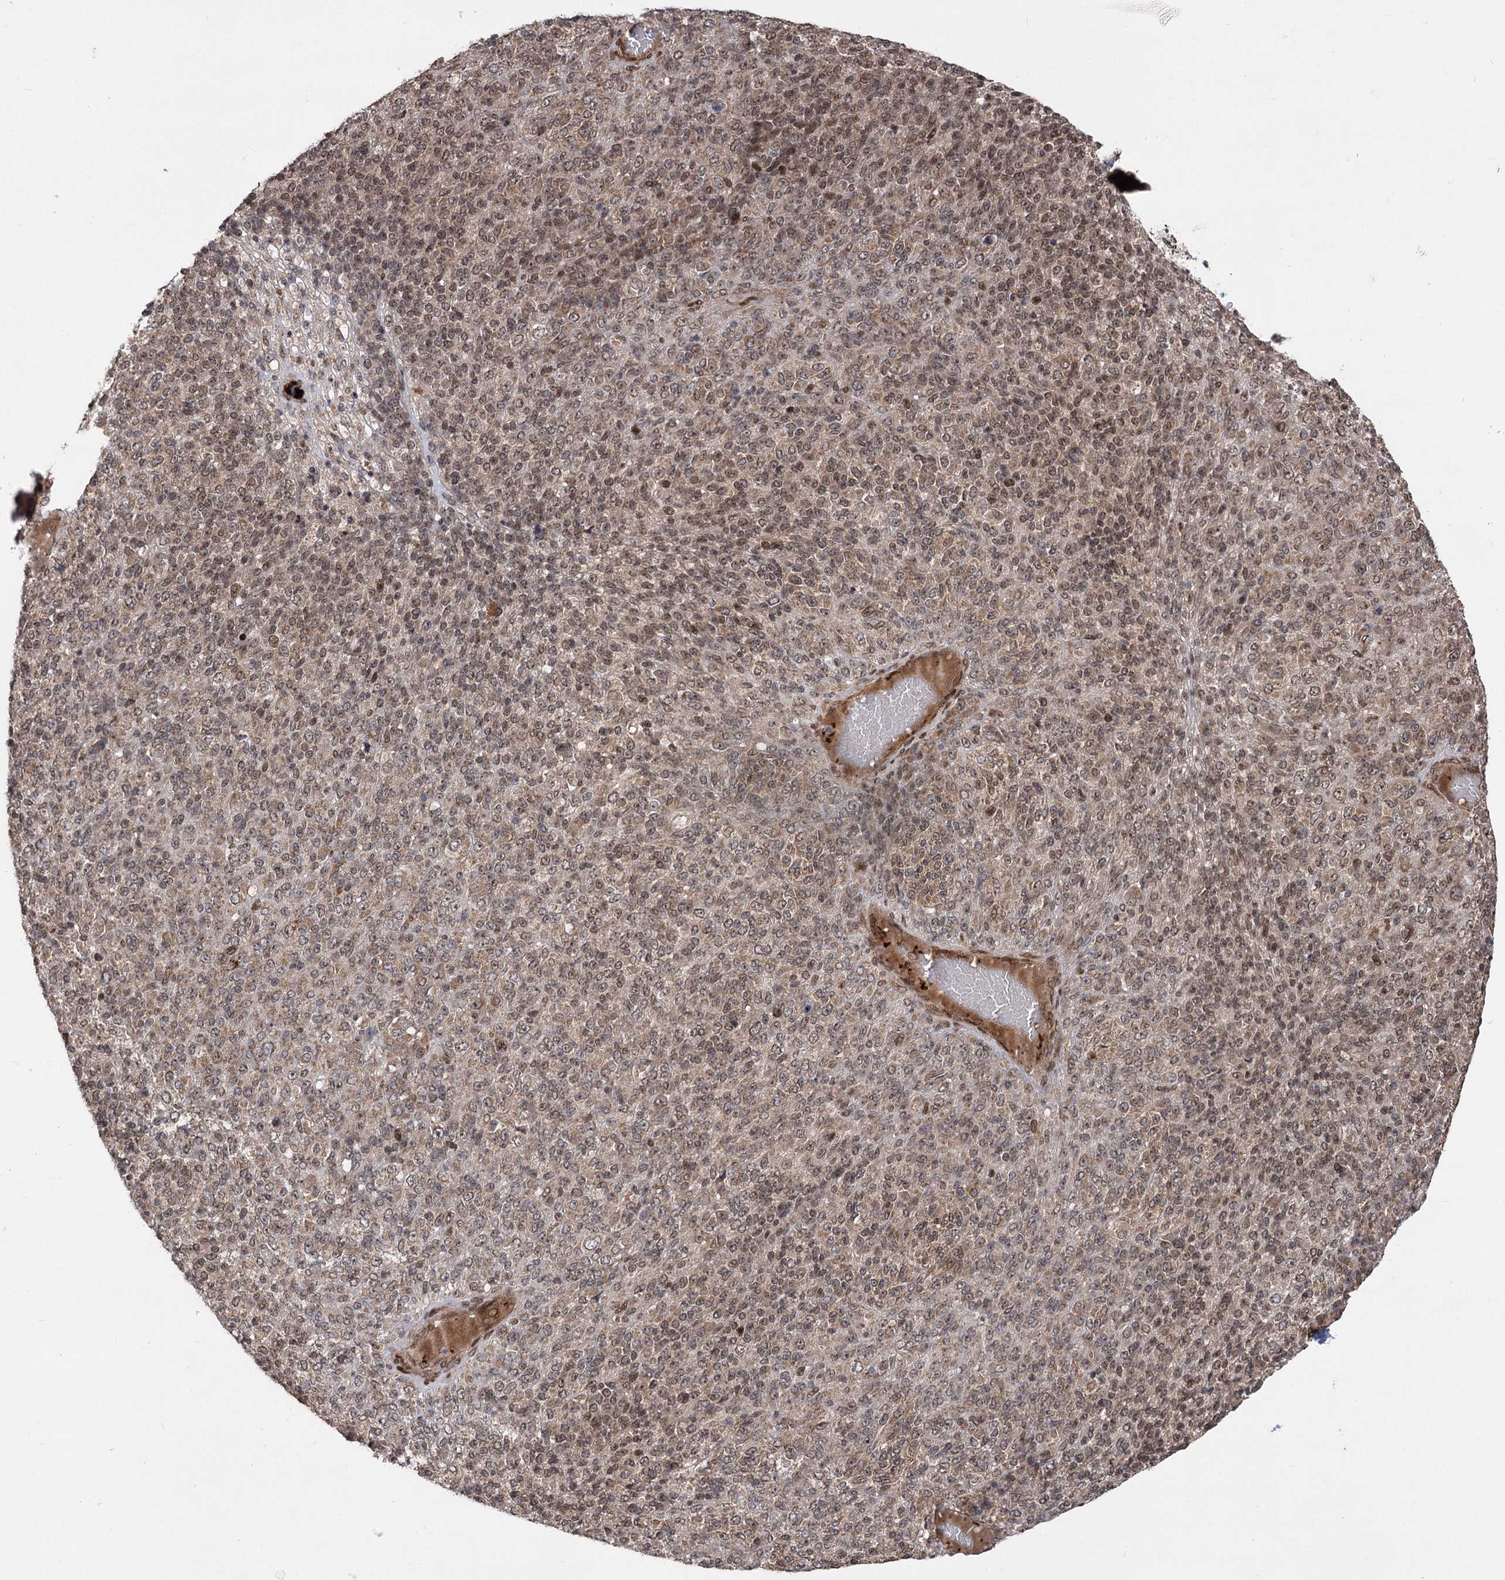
{"staining": {"intensity": "moderate", "quantity": "25%-75%", "location": "cytoplasmic/membranous,nuclear"}, "tissue": "melanoma", "cell_type": "Tumor cells", "image_type": "cancer", "snomed": [{"axis": "morphology", "description": "Malignant melanoma, Metastatic site"}, {"axis": "topography", "description": "Brain"}], "caption": "Moderate cytoplasmic/membranous and nuclear expression is seen in approximately 25%-75% of tumor cells in malignant melanoma (metastatic site).", "gene": "TENM2", "patient": {"sex": "female", "age": 56}}